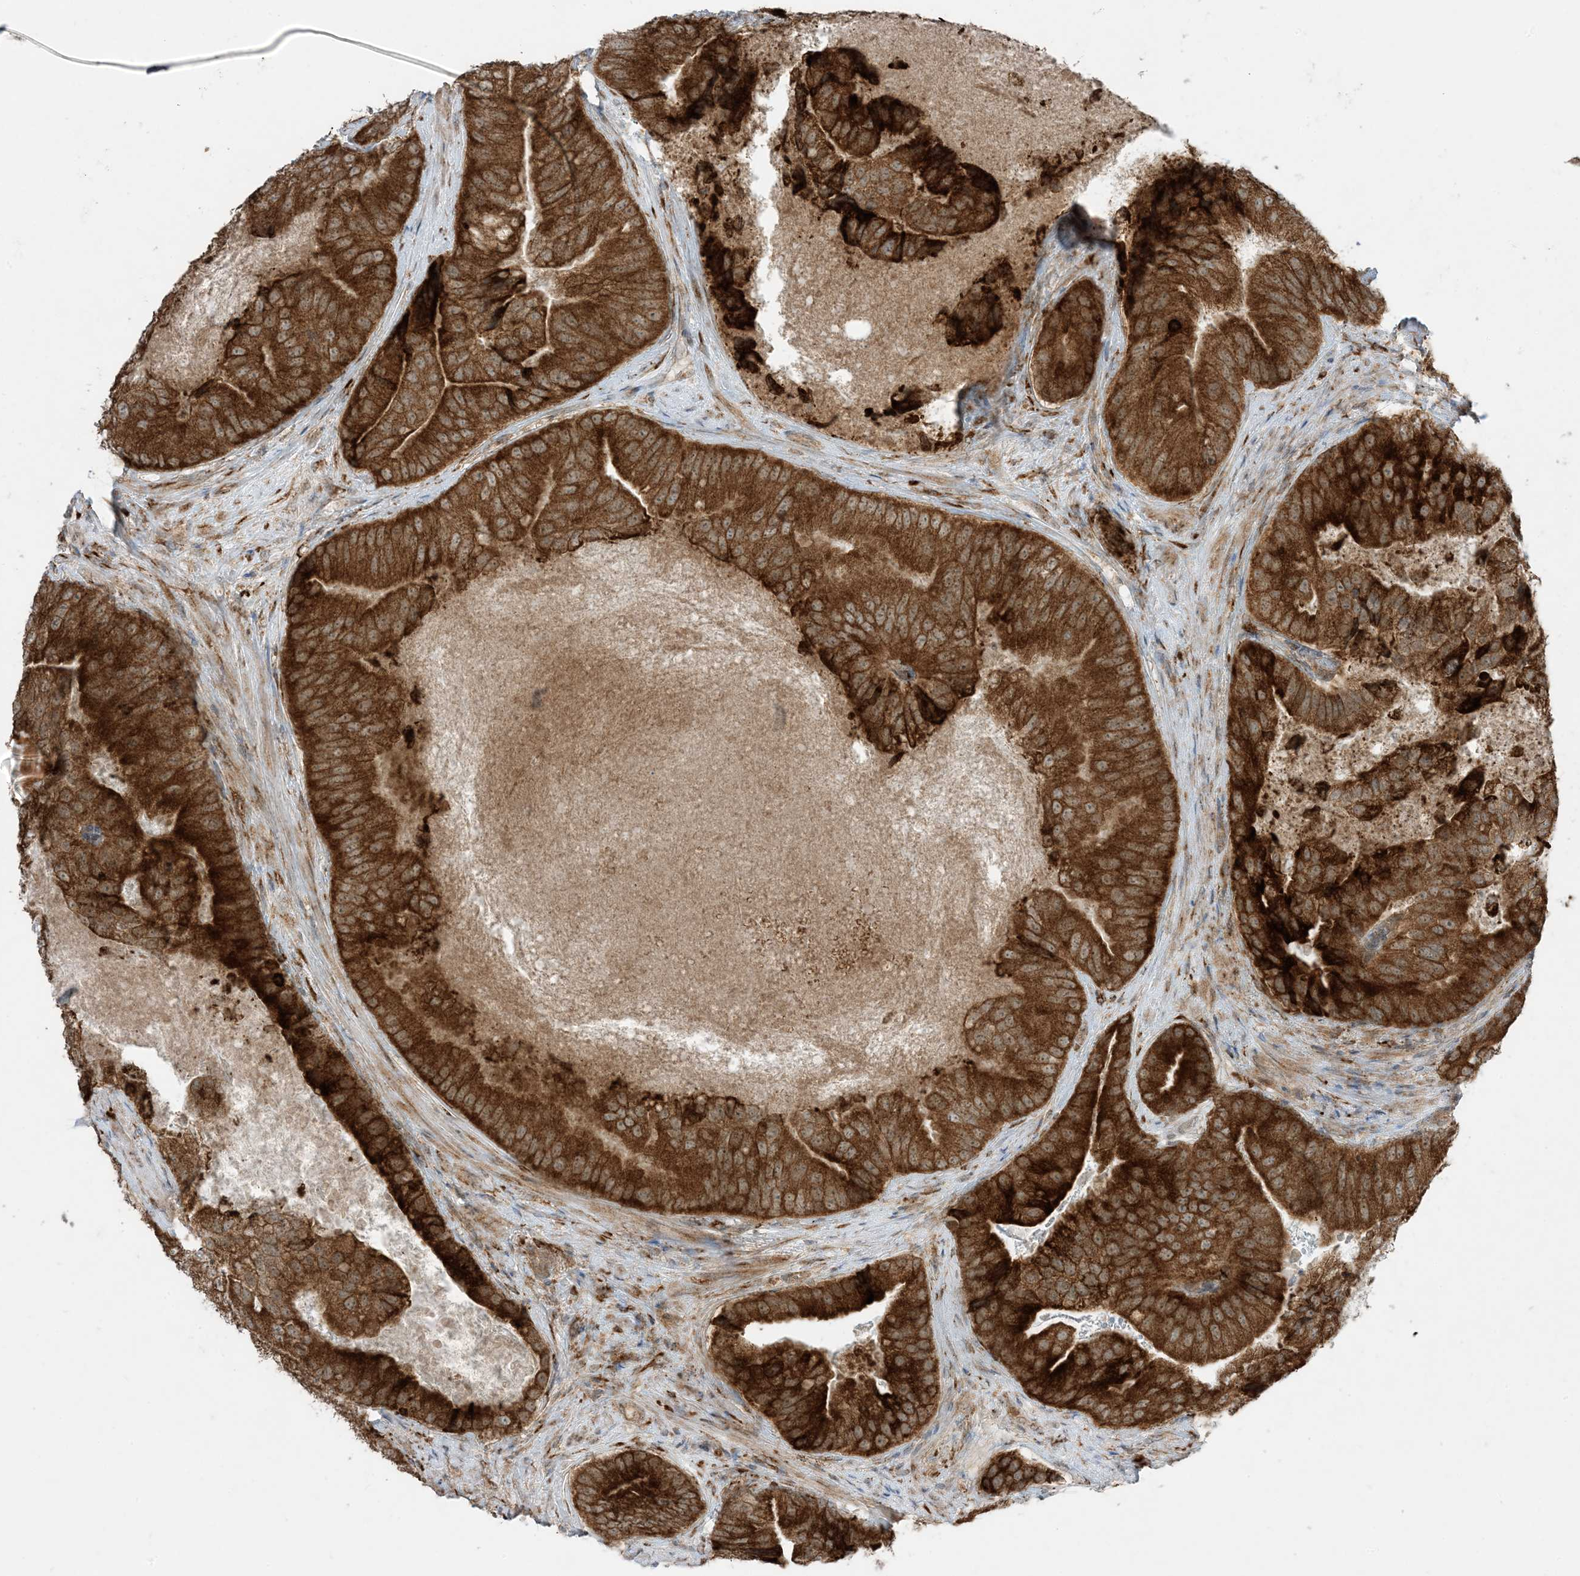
{"staining": {"intensity": "strong", "quantity": ">75%", "location": "cytoplasmic/membranous"}, "tissue": "prostate cancer", "cell_type": "Tumor cells", "image_type": "cancer", "snomed": [{"axis": "morphology", "description": "Adenocarcinoma, High grade"}, {"axis": "topography", "description": "Prostate"}], "caption": "Human prostate cancer (adenocarcinoma (high-grade)) stained with a protein marker shows strong staining in tumor cells.", "gene": "ODC1", "patient": {"sex": "male", "age": 70}}